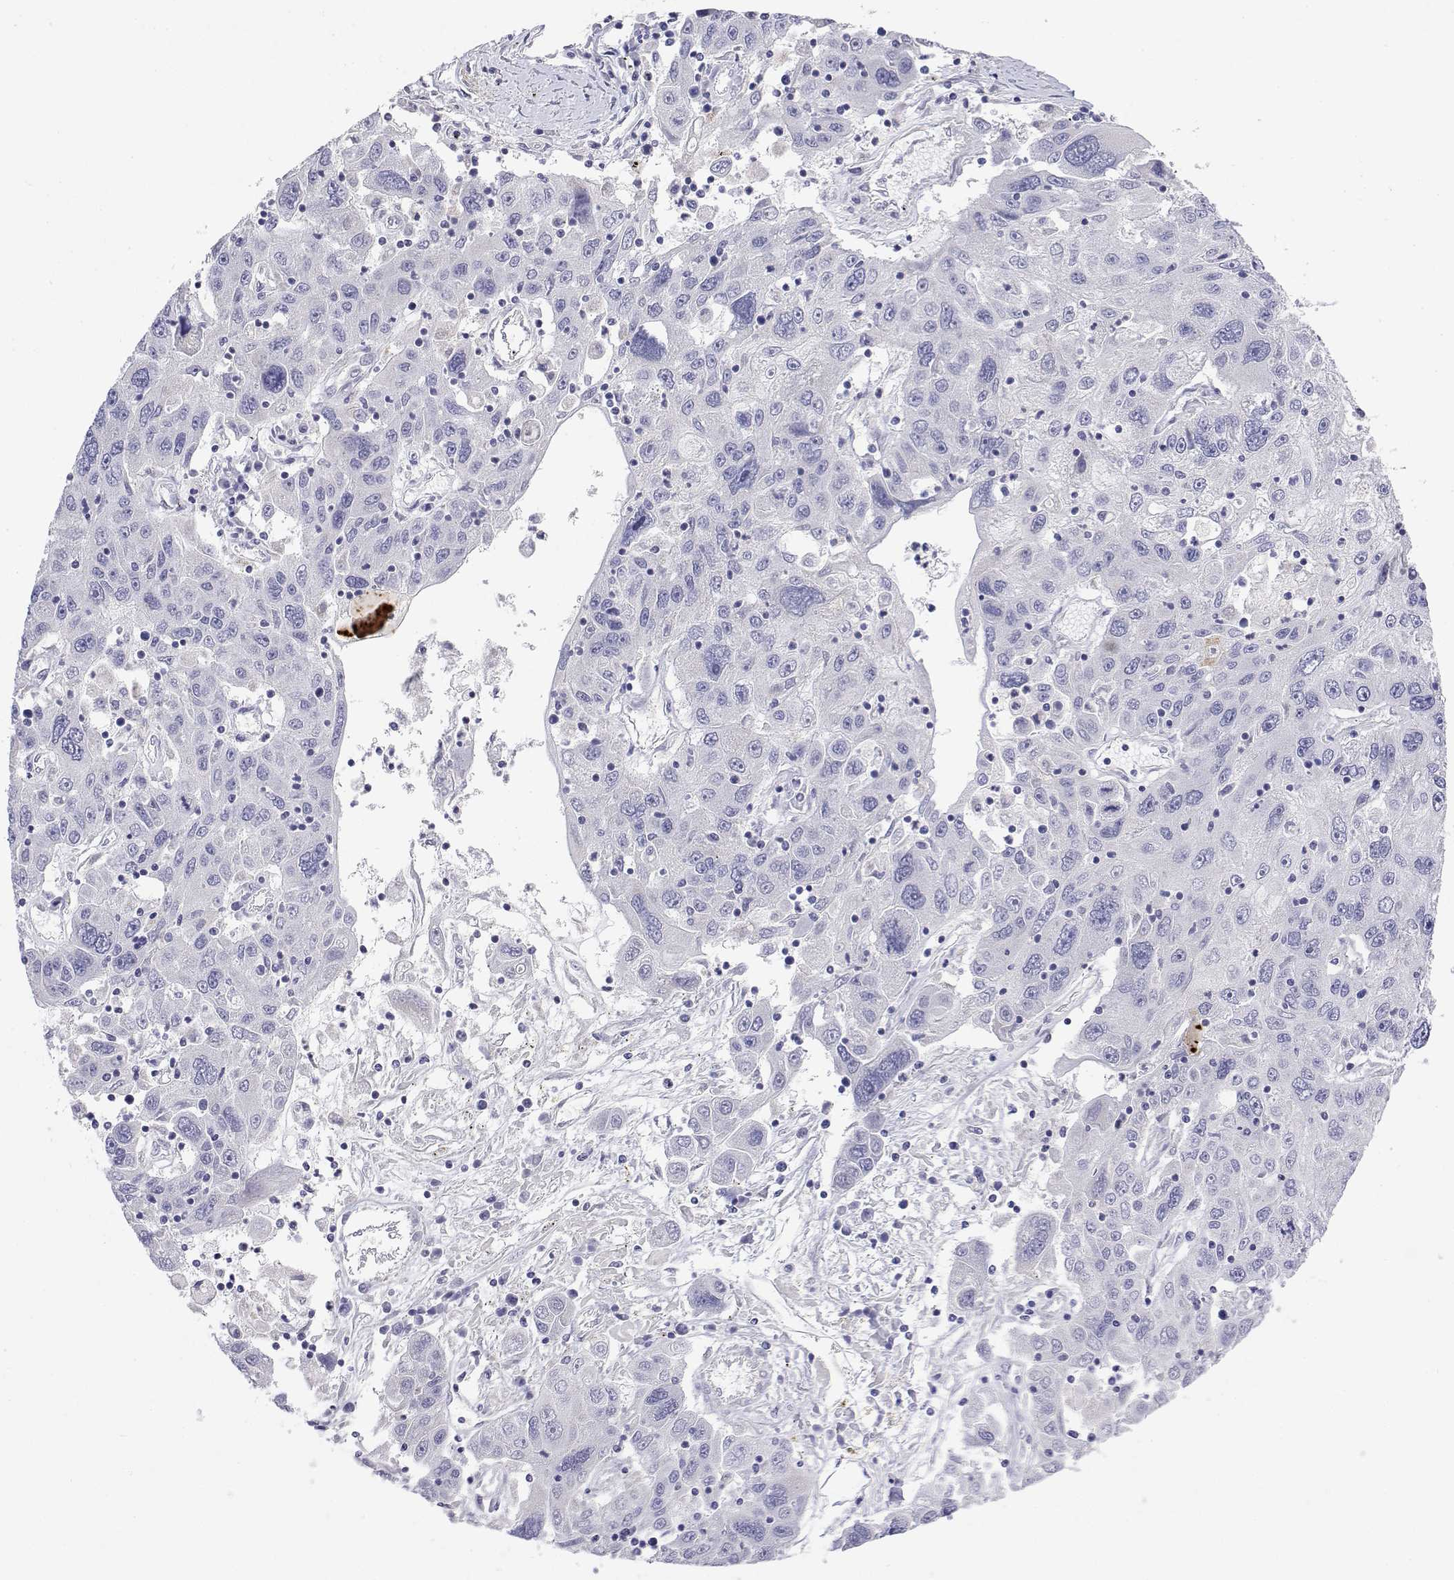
{"staining": {"intensity": "negative", "quantity": "none", "location": "none"}, "tissue": "stomach cancer", "cell_type": "Tumor cells", "image_type": "cancer", "snomed": [{"axis": "morphology", "description": "Adenocarcinoma, NOS"}, {"axis": "topography", "description": "Stomach"}], "caption": "There is no significant positivity in tumor cells of stomach cancer (adenocarcinoma). (Stains: DAB (3,3'-diaminobenzidine) immunohistochemistry (IHC) with hematoxylin counter stain, Microscopy: brightfield microscopy at high magnification).", "gene": "GGACT", "patient": {"sex": "male", "age": 56}}